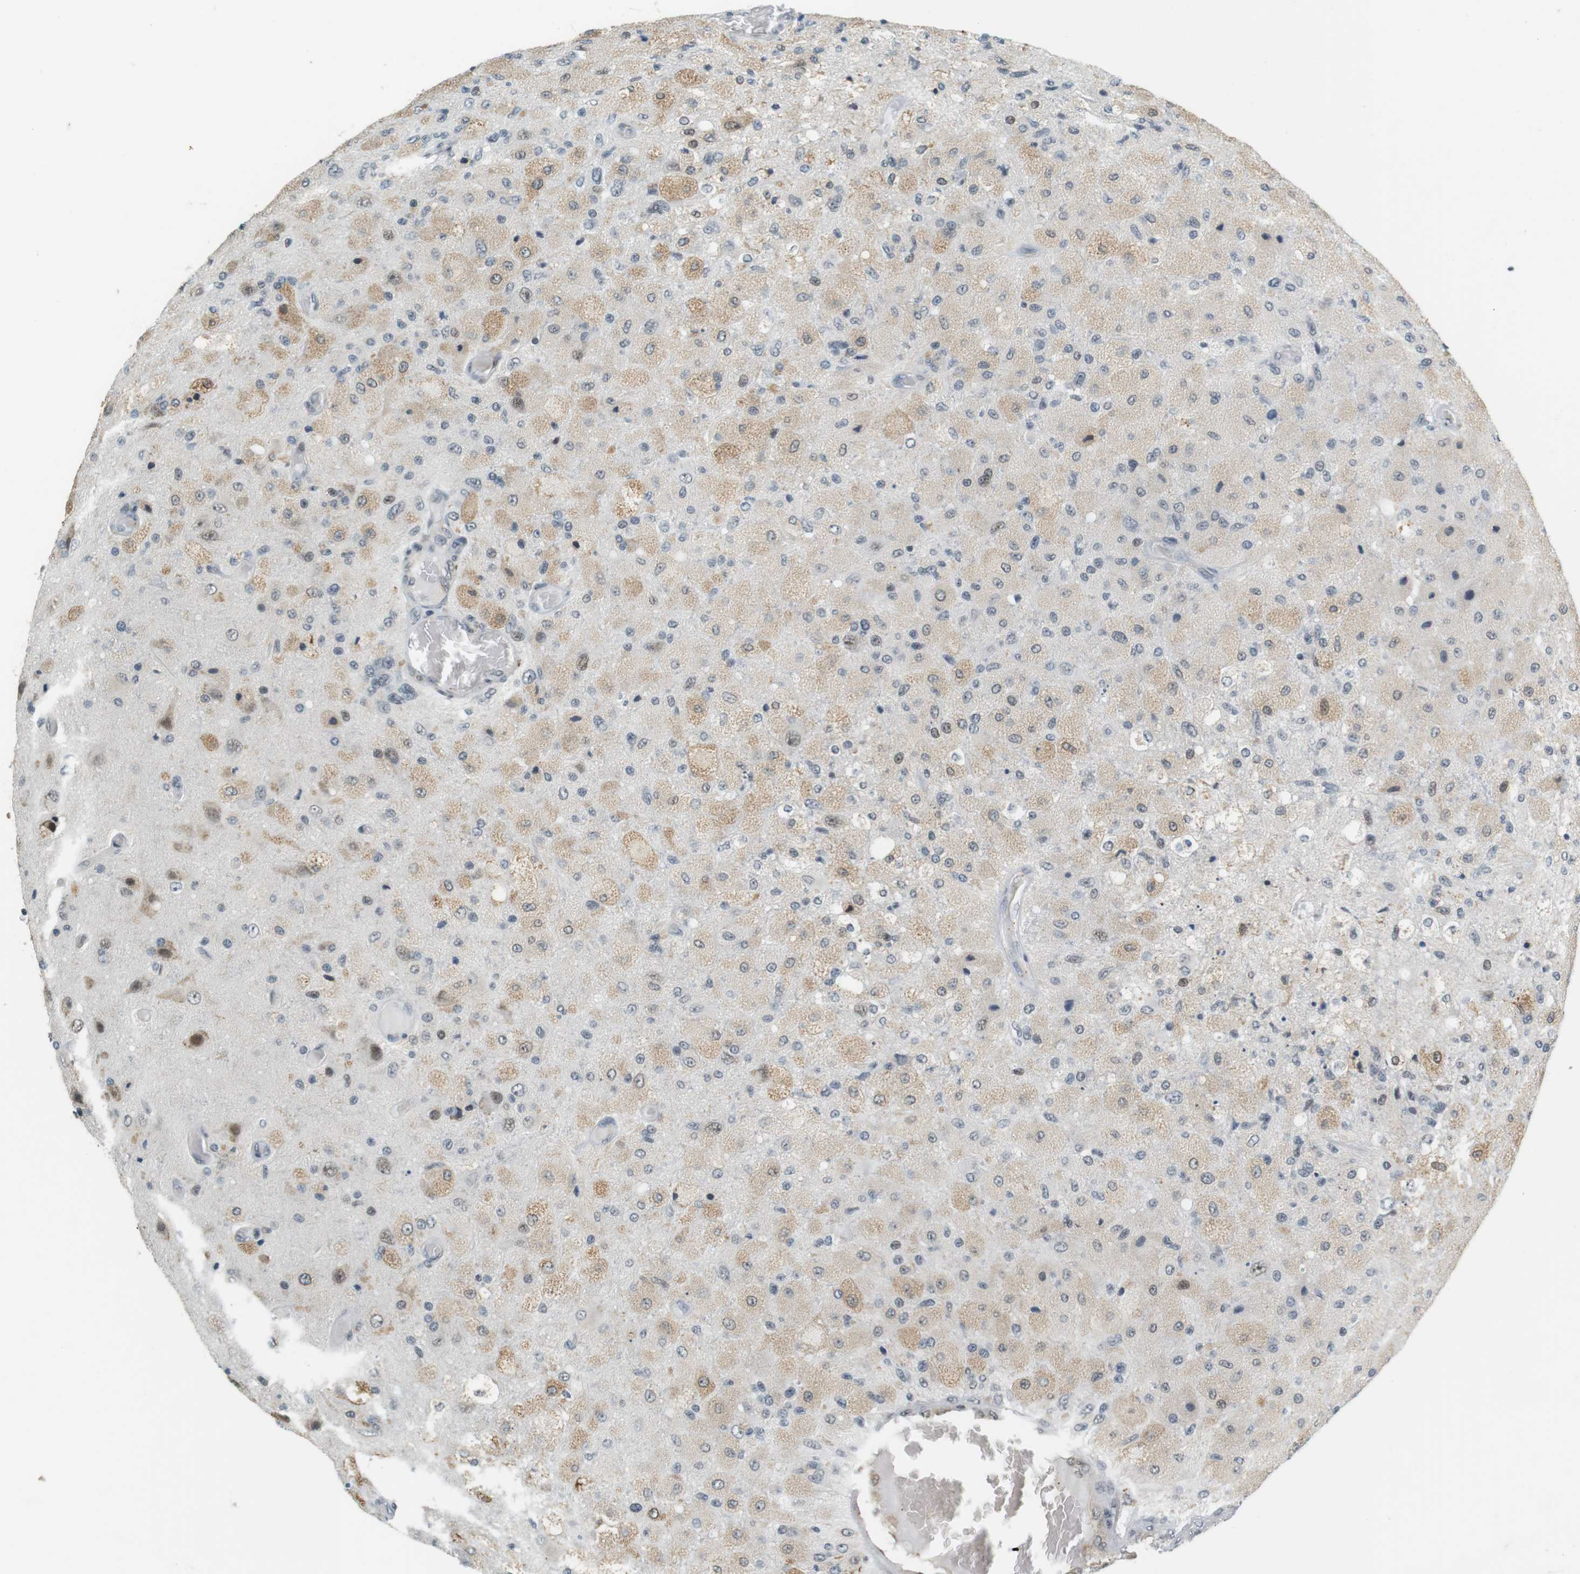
{"staining": {"intensity": "moderate", "quantity": "<25%", "location": "nuclear"}, "tissue": "glioma", "cell_type": "Tumor cells", "image_type": "cancer", "snomed": [{"axis": "morphology", "description": "Normal tissue, NOS"}, {"axis": "morphology", "description": "Glioma, malignant, High grade"}, {"axis": "topography", "description": "Cerebral cortex"}], "caption": "The photomicrograph displays staining of malignant high-grade glioma, revealing moderate nuclear protein staining (brown color) within tumor cells.", "gene": "RNF38", "patient": {"sex": "male", "age": 77}}